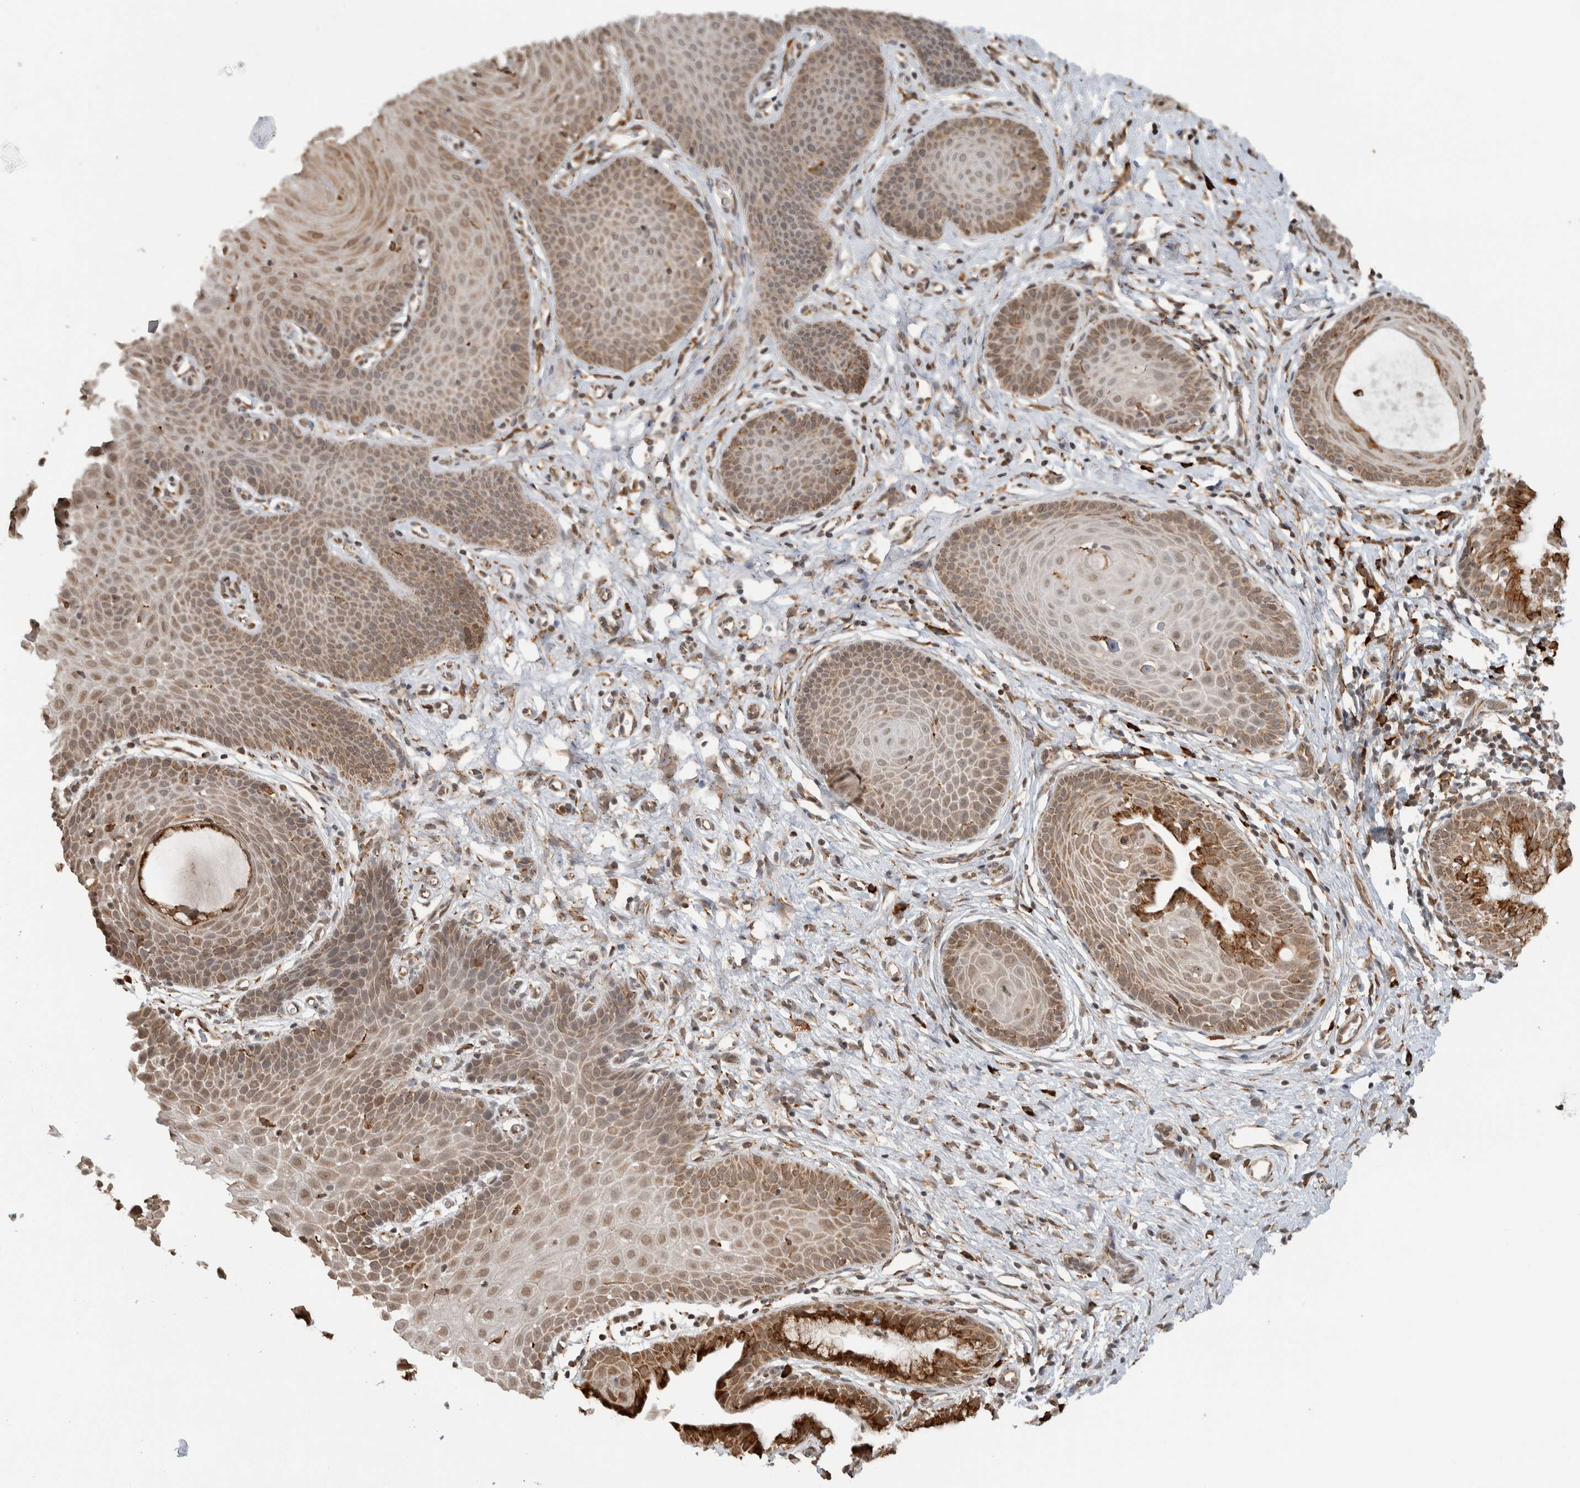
{"staining": {"intensity": "moderate", "quantity": ">75%", "location": "cytoplasmic/membranous,nuclear"}, "tissue": "cervix", "cell_type": "Glandular cells", "image_type": "normal", "snomed": [{"axis": "morphology", "description": "Normal tissue, NOS"}, {"axis": "topography", "description": "Cervix"}], "caption": "The photomicrograph displays immunohistochemical staining of unremarkable cervix. There is moderate cytoplasmic/membranous,nuclear positivity is seen in approximately >75% of glandular cells.", "gene": "MS4A7", "patient": {"sex": "female", "age": 36}}